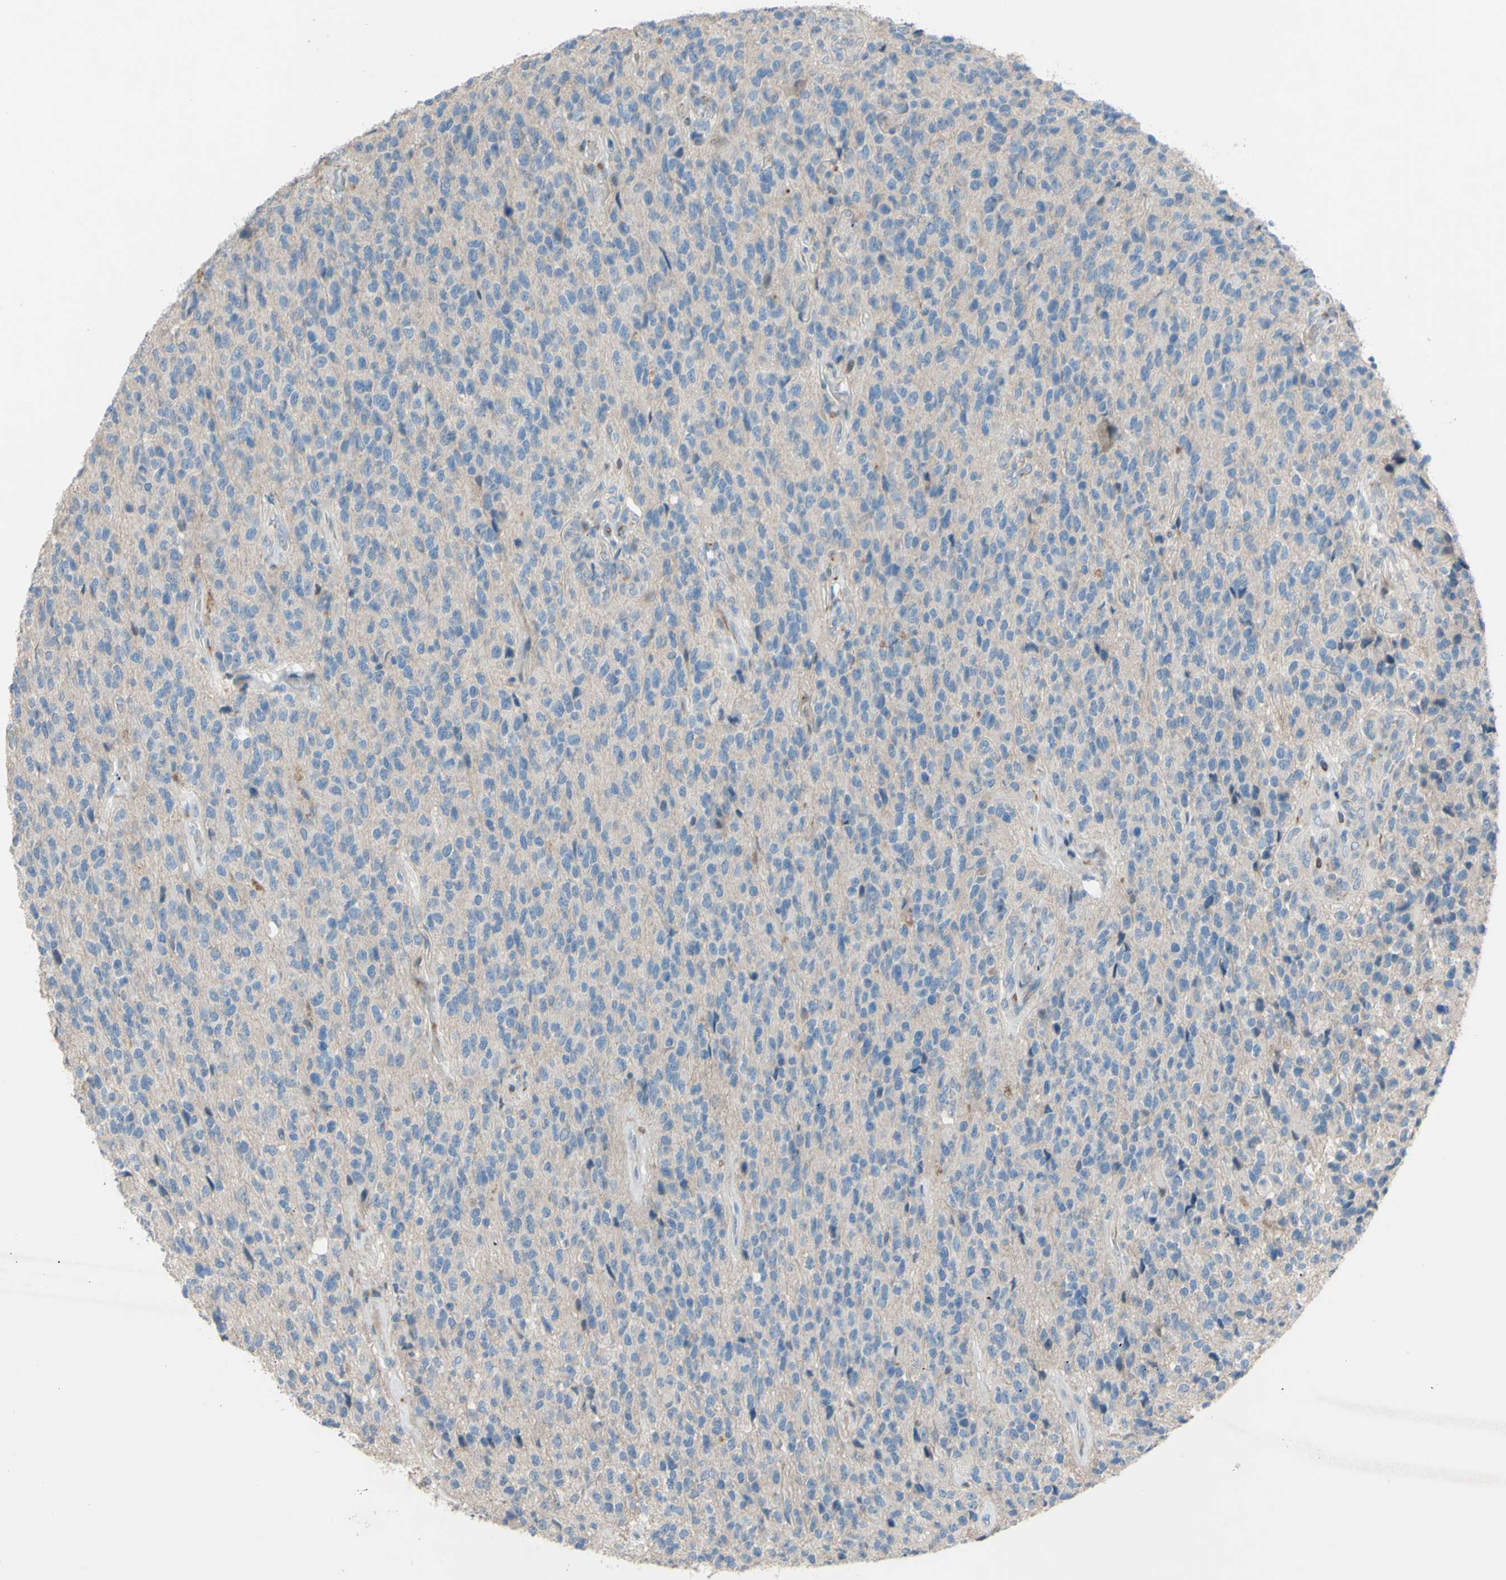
{"staining": {"intensity": "negative", "quantity": "none", "location": "none"}, "tissue": "glioma", "cell_type": "Tumor cells", "image_type": "cancer", "snomed": [{"axis": "morphology", "description": "Glioma, malignant, High grade"}, {"axis": "topography", "description": "pancreas cauda"}], "caption": "Immunohistochemical staining of human glioma shows no significant positivity in tumor cells. (DAB (3,3'-diaminobenzidine) immunohistochemistry, high magnification).", "gene": "CDCP1", "patient": {"sex": "male", "age": 60}}